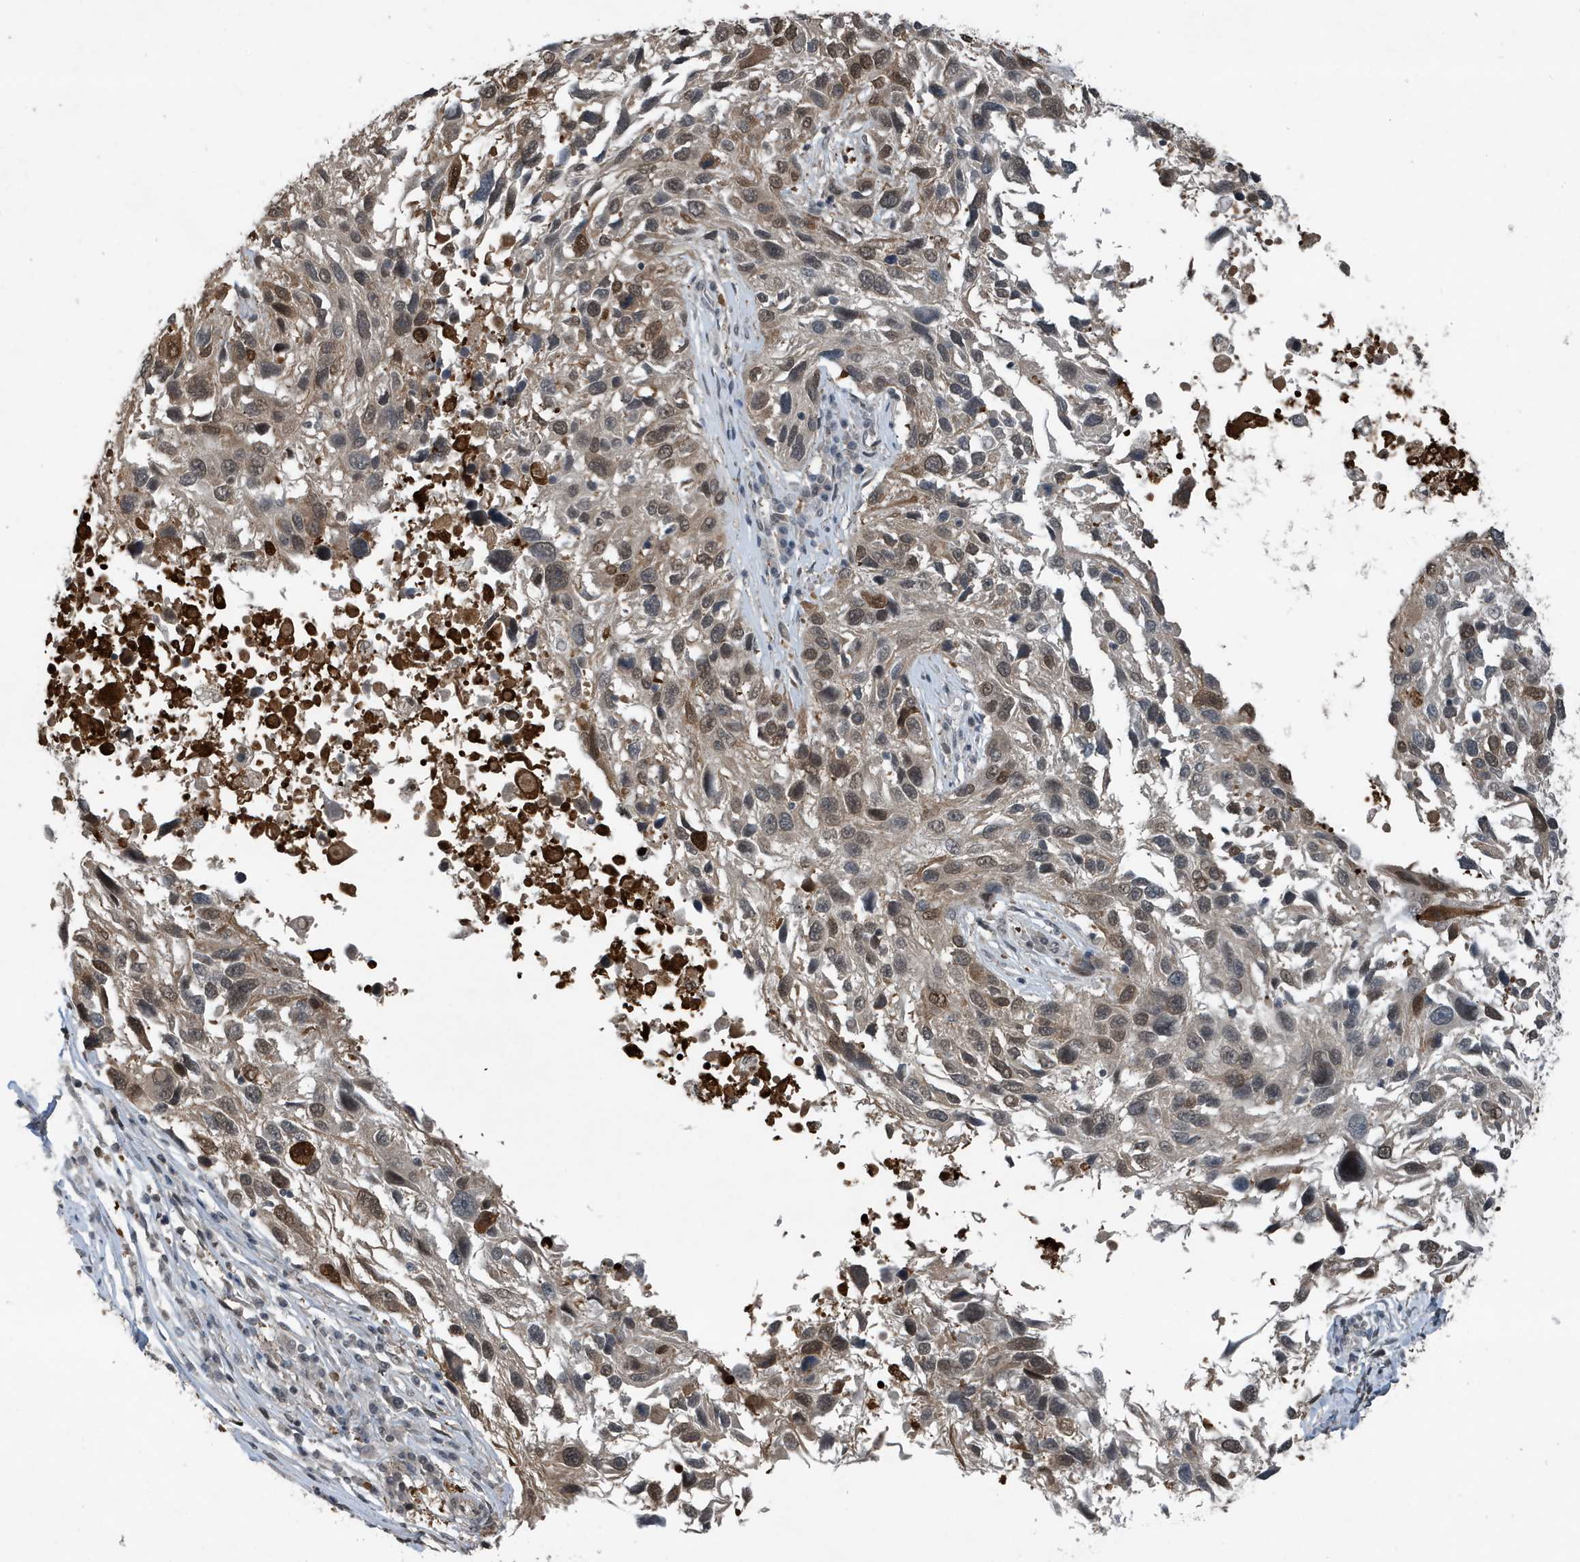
{"staining": {"intensity": "moderate", "quantity": "25%-75%", "location": "cytoplasmic/membranous,nuclear"}, "tissue": "melanoma", "cell_type": "Tumor cells", "image_type": "cancer", "snomed": [{"axis": "morphology", "description": "Malignant melanoma, NOS"}, {"axis": "topography", "description": "Skin"}], "caption": "High-magnification brightfield microscopy of melanoma stained with DAB (3,3'-diaminobenzidine) (brown) and counterstained with hematoxylin (blue). tumor cells exhibit moderate cytoplasmic/membranous and nuclear expression is identified in approximately25%-75% of cells. (Stains: DAB (3,3'-diaminobenzidine) in brown, nuclei in blue, Microscopy: brightfield microscopy at high magnification).", "gene": "HSPA1A", "patient": {"sex": "male", "age": 53}}